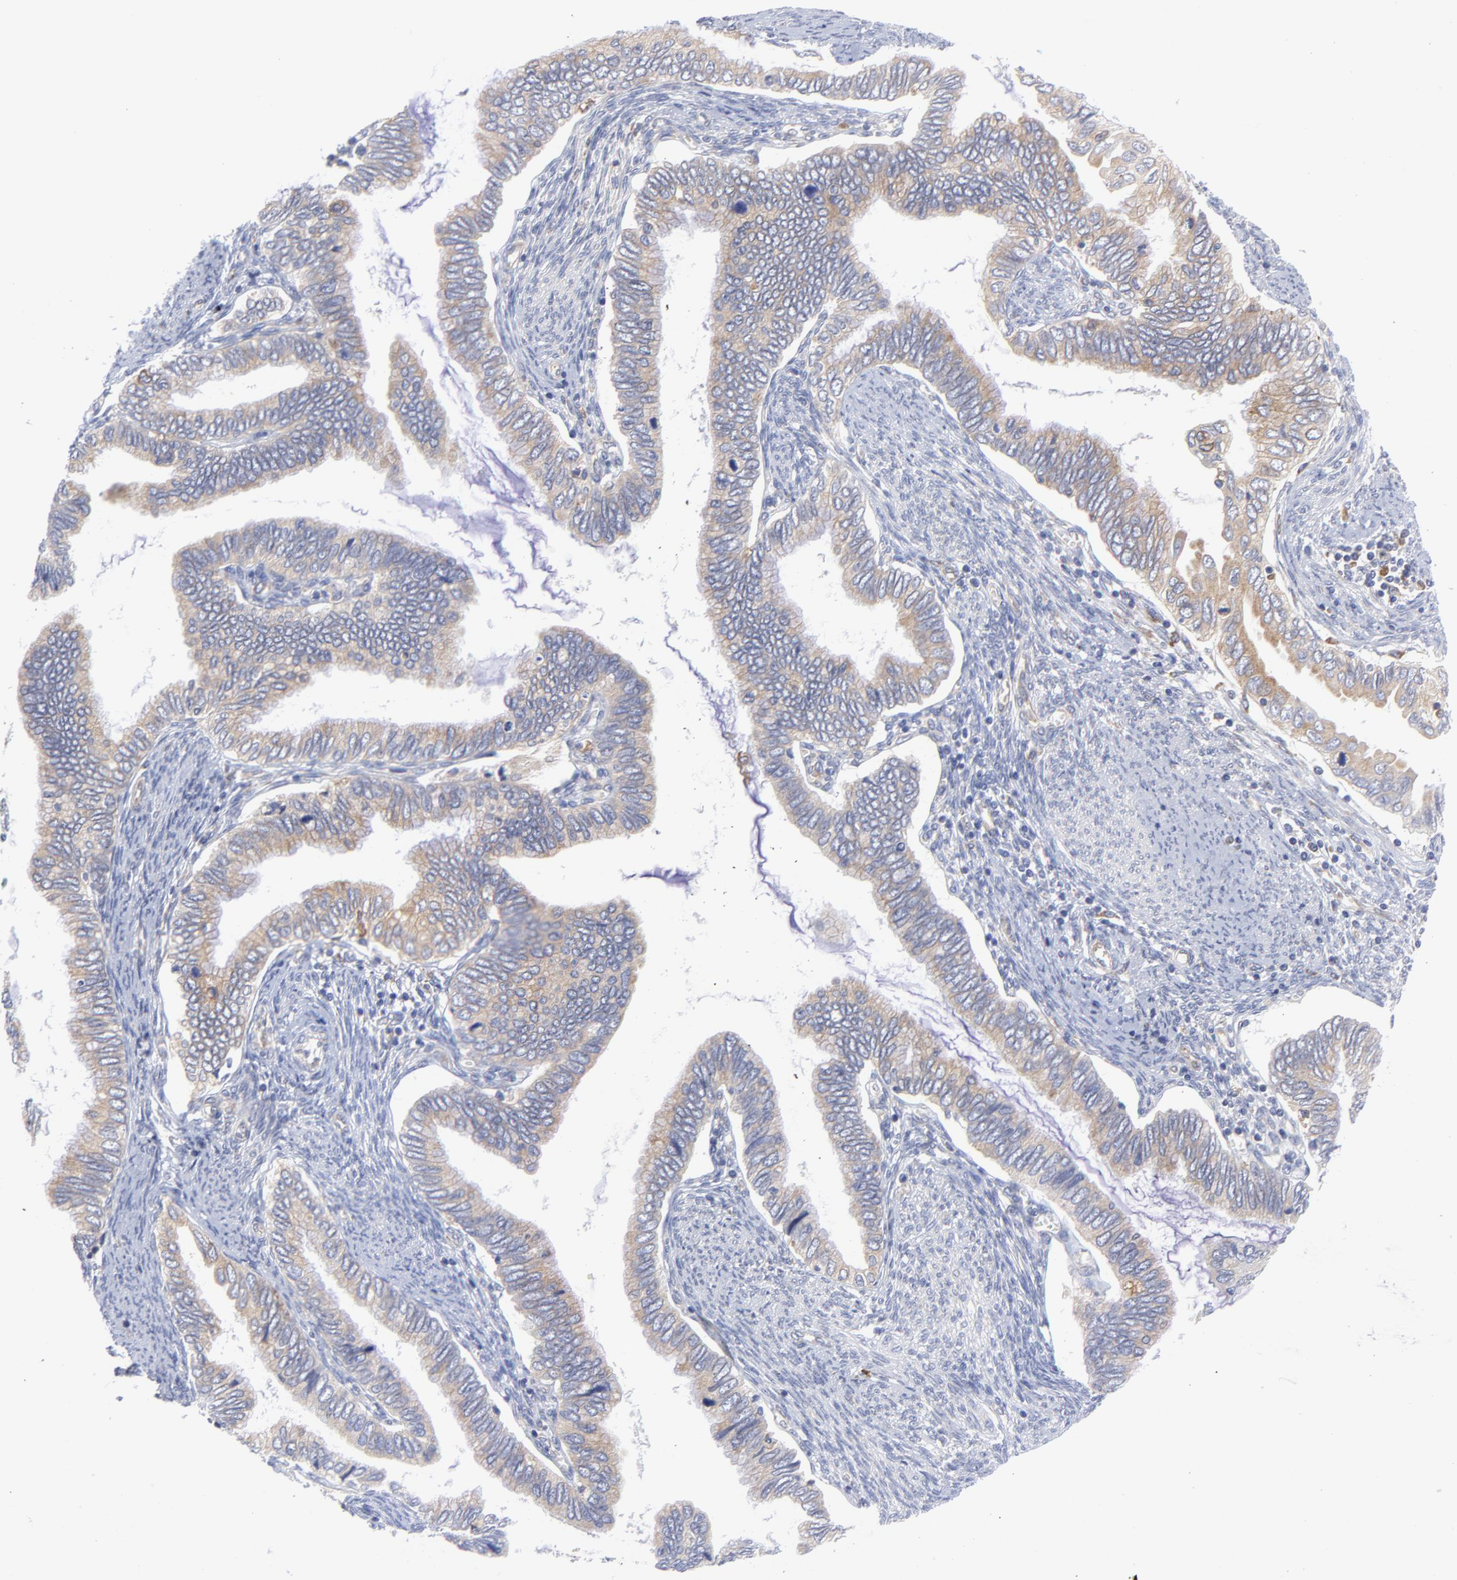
{"staining": {"intensity": "moderate", "quantity": "25%-75%", "location": "cytoplasmic/membranous"}, "tissue": "cervical cancer", "cell_type": "Tumor cells", "image_type": "cancer", "snomed": [{"axis": "morphology", "description": "Adenocarcinoma, NOS"}, {"axis": "topography", "description": "Cervix"}], "caption": "Cervical cancer tissue reveals moderate cytoplasmic/membranous expression in about 25%-75% of tumor cells (Stains: DAB (3,3'-diaminobenzidine) in brown, nuclei in blue, Microscopy: brightfield microscopy at high magnification).", "gene": "MOSPD2", "patient": {"sex": "female", "age": 49}}